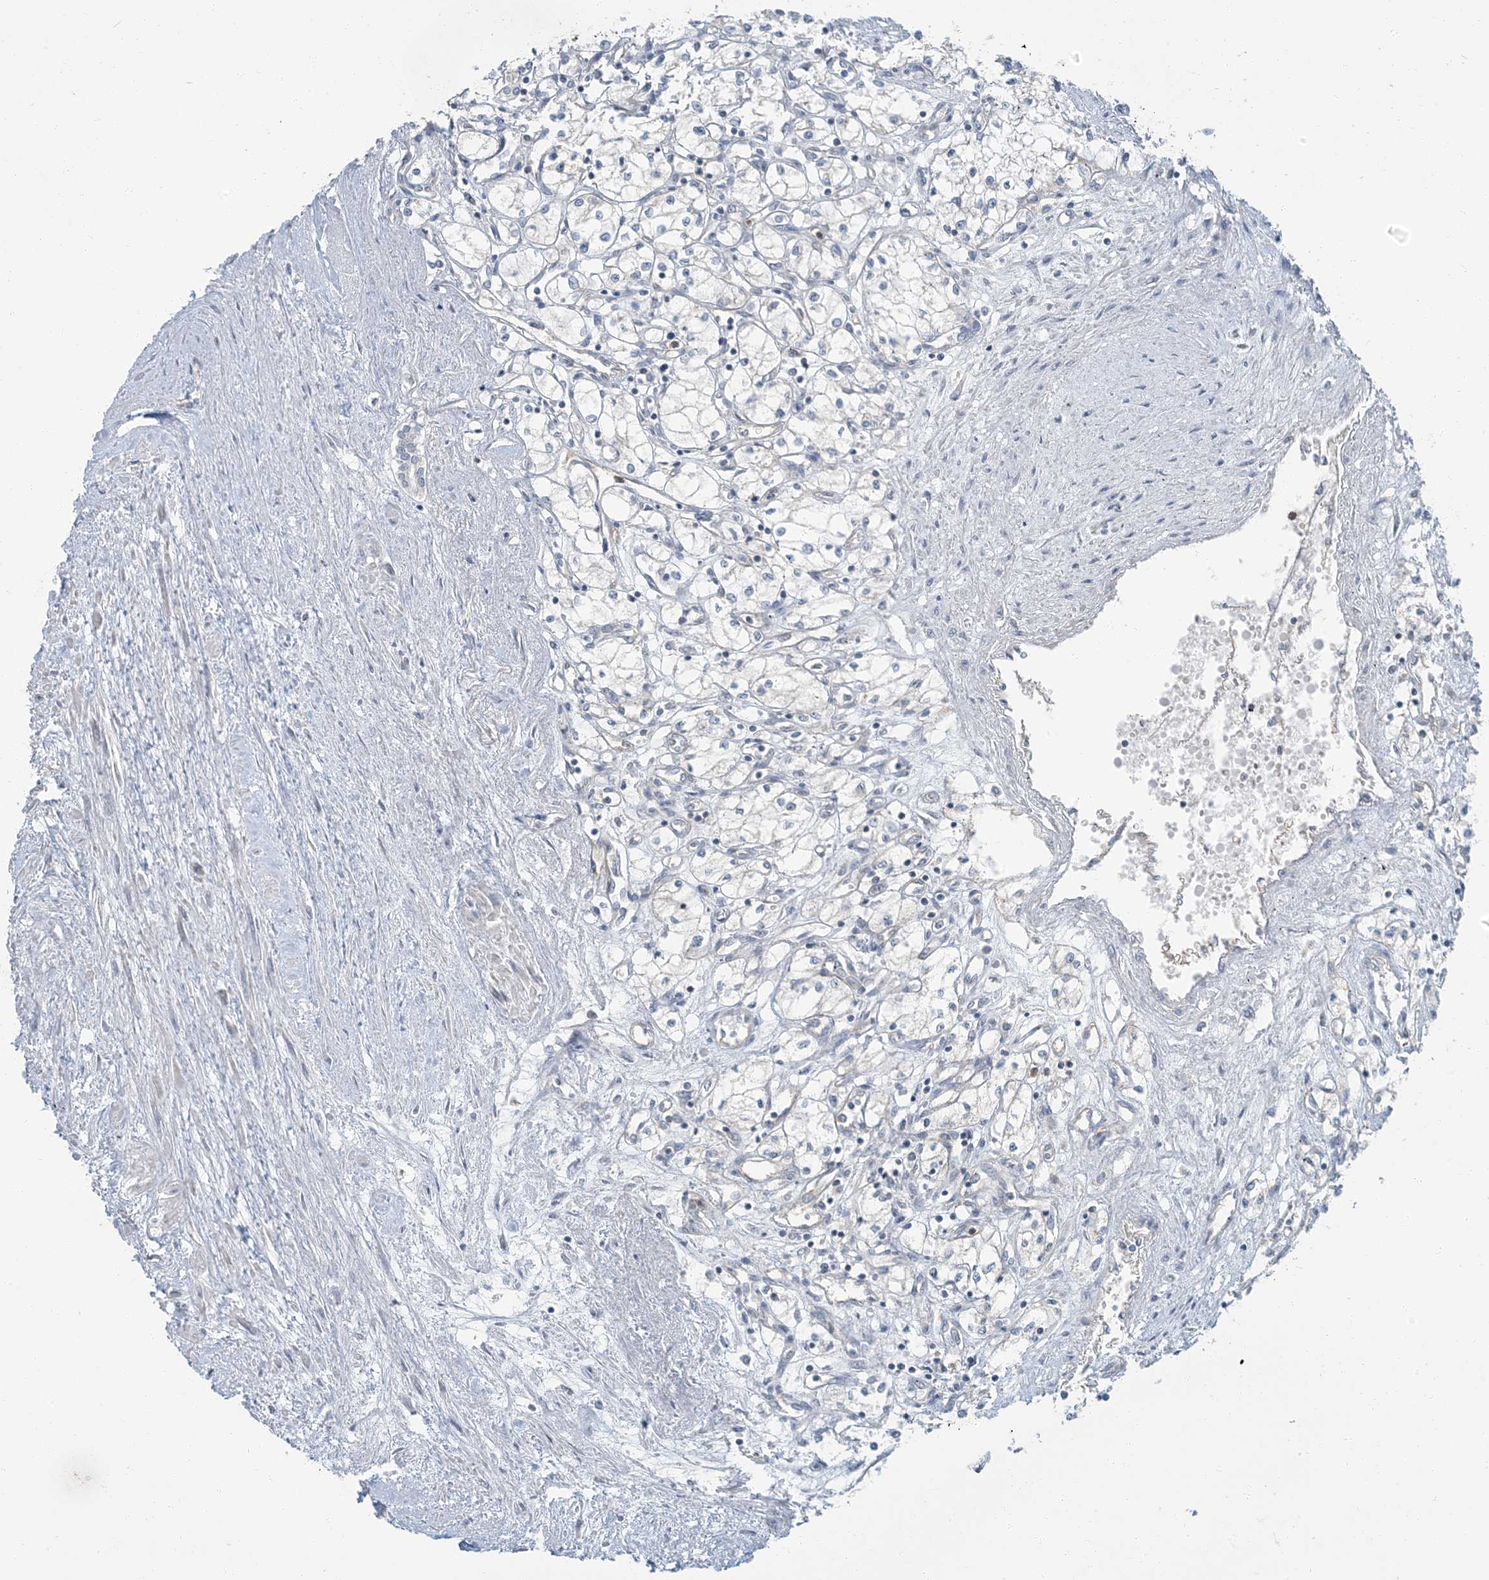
{"staining": {"intensity": "negative", "quantity": "none", "location": "none"}, "tissue": "renal cancer", "cell_type": "Tumor cells", "image_type": "cancer", "snomed": [{"axis": "morphology", "description": "Adenocarcinoma, NOS"}, {"axis": "topography", "description": "Kidney"}], "caption": "This is an immunohistochemistry (IHC) image of human adenocarcinoma (renal). There is no expression in tumor cells.", "gene": "EPHA4", "patient": {"sex": "male", "age": 59}}